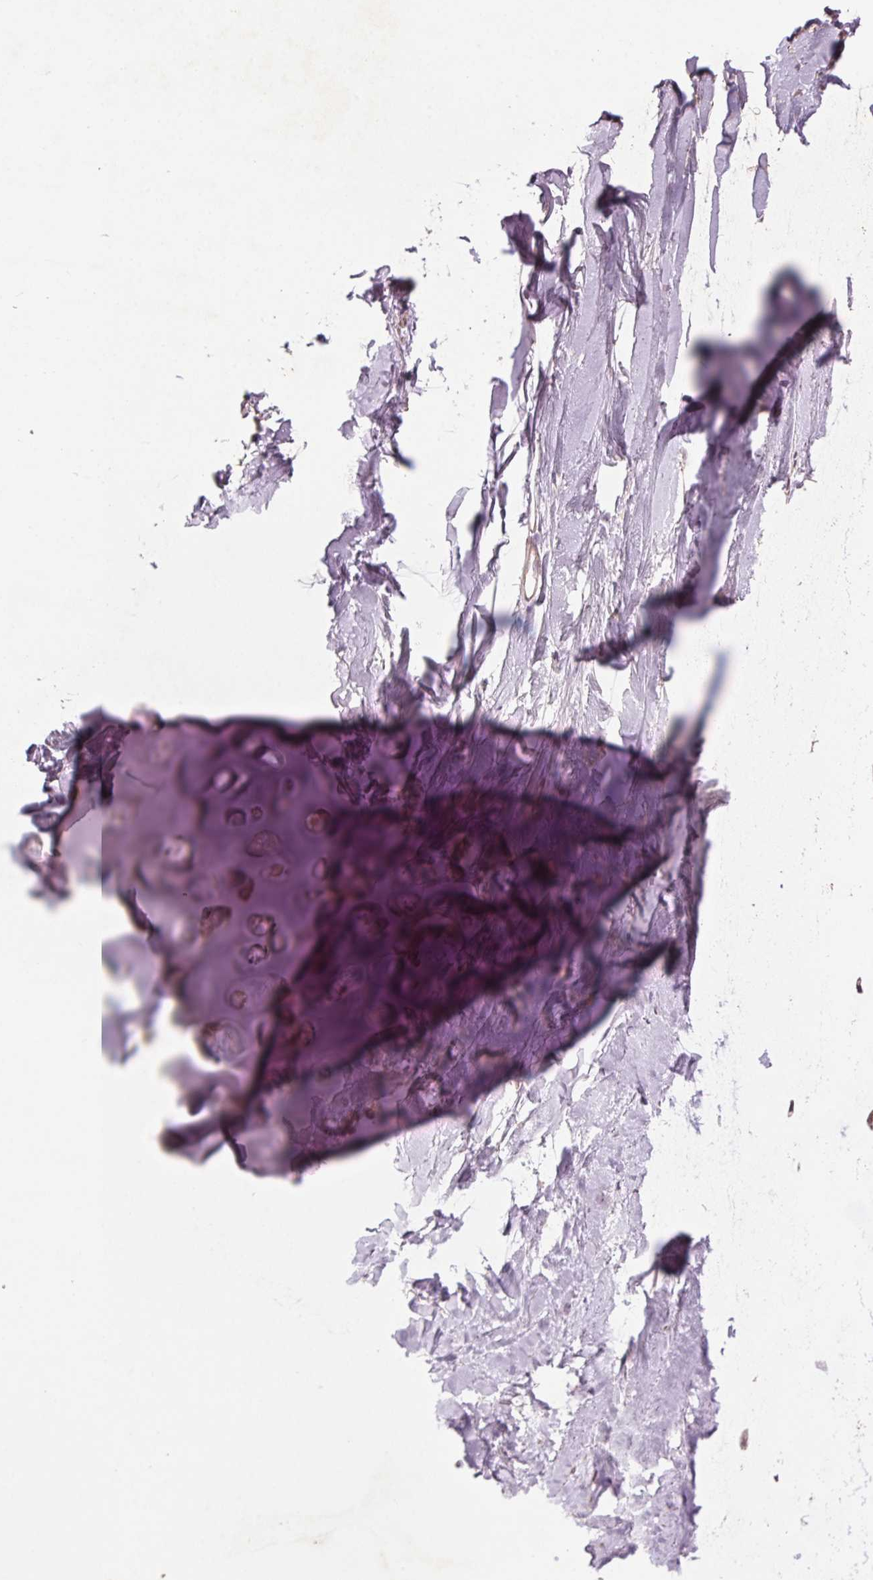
{"staining": {"intensity": "weak", "quantity": ">75%", "location": "cytoplasmic/membranous"}, "tissue": "adipose tissue", "cell_type": "Adipocytes", "image_type": "normal", "snomed": [{"axis": "morphology", "description": "Normal tissue, NOS"}, {"axis": "topography", "description": "Cartilage tissue"}, {"axis": "topography", "description": "Bronchus"}], "caption": "Protein expression by immunohistochemistry (IHC) shows weak cytoplasmic/membranous staining in about >75% of adipocytes in normal adipose tissue.", "gene": "SMLR1", "patient": {"sex": "female", "age": 79}}